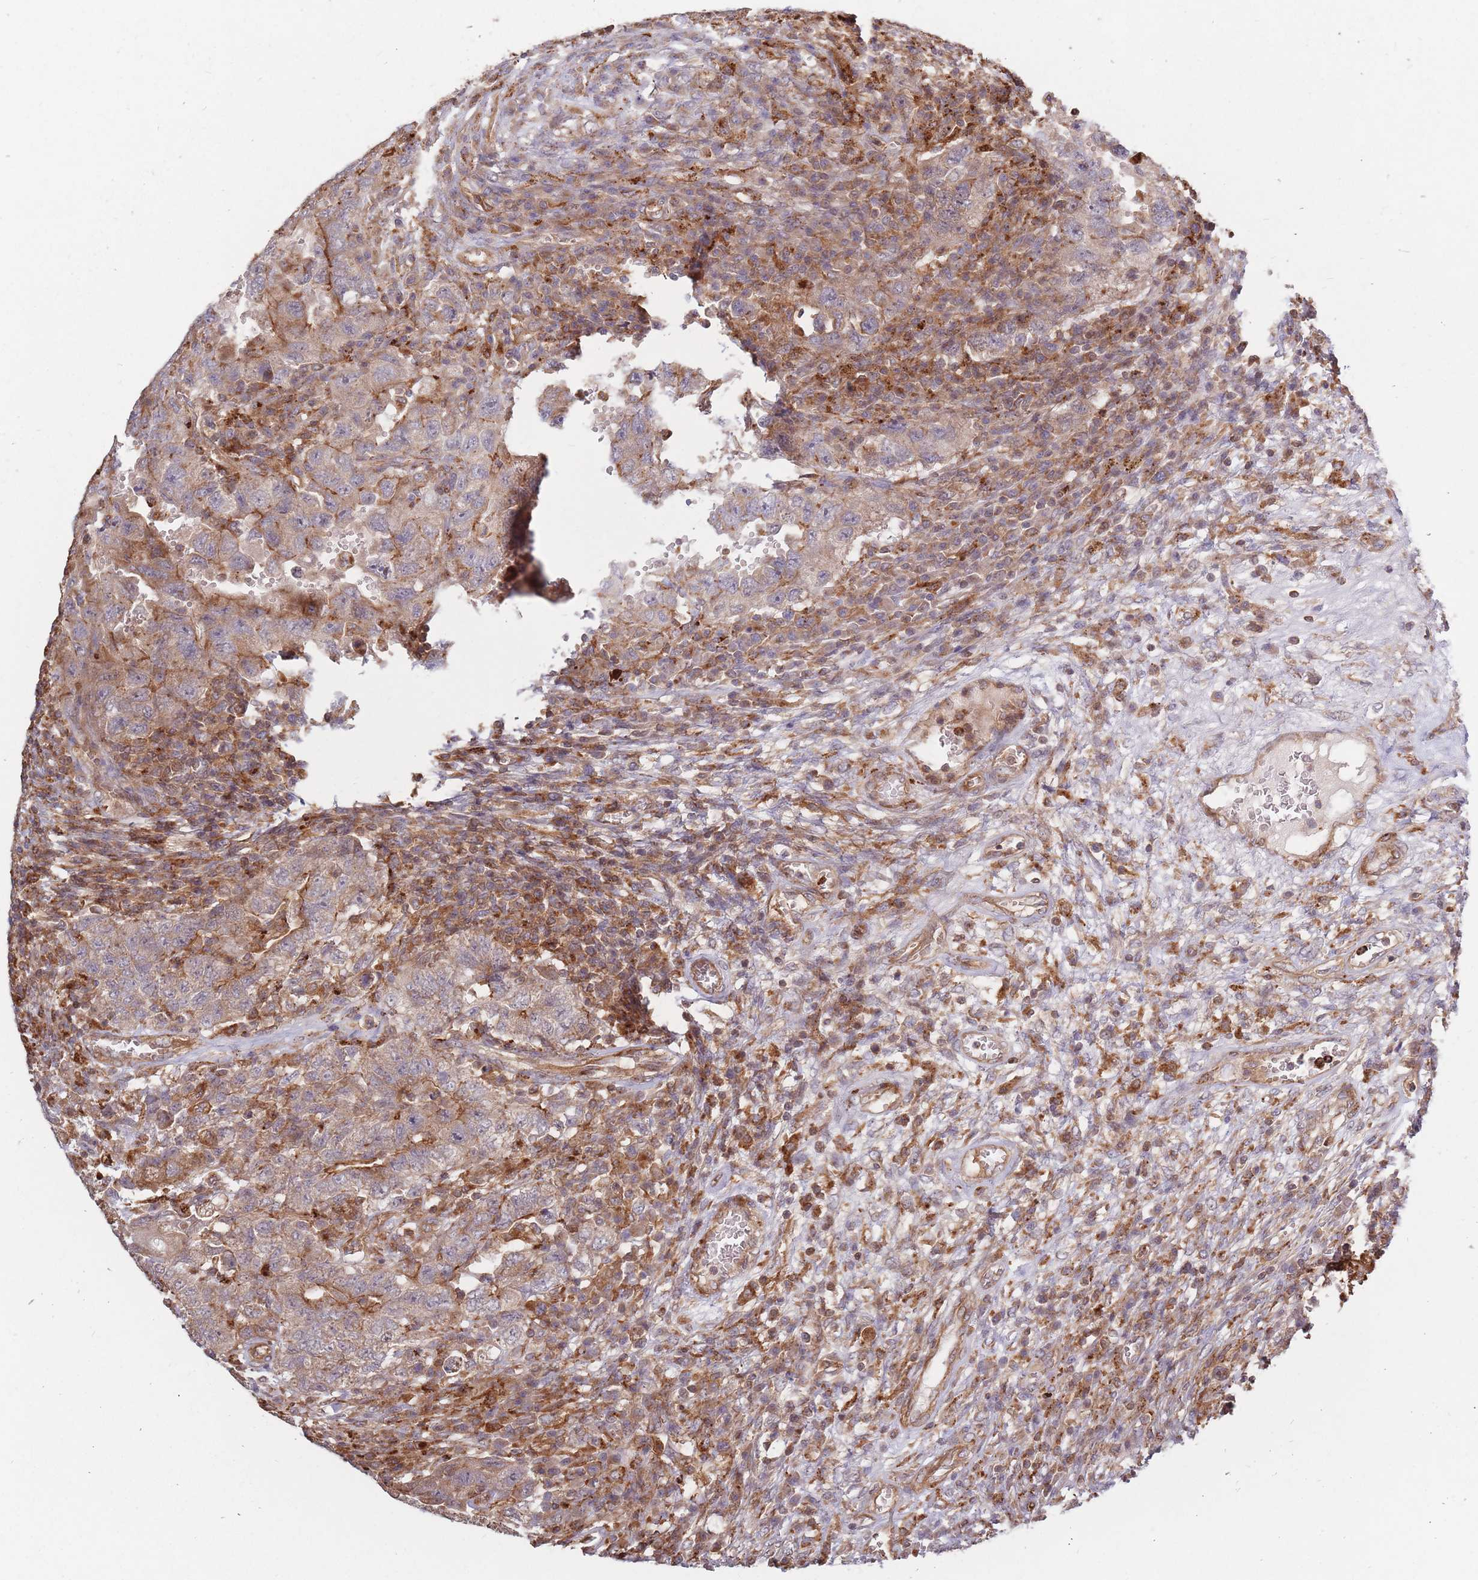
{"staining": {"intensity": "moderate", "quantity": "25%-75%", "location": "cytoplasmic/membranous"}, "tissue": "testis cancer", "cell_type": "Tumor cells", "image_type": "cancer", "snomed": [{"axis": "morphology", "description": "Carcinoma, Embryonal, NOS"}, {"axis": "topography", "description": "Testis"}], "caption": "Immunohistochemical staining of human testis cancer (embryonal carcinoma) shows medium levels of moderate cytoplasmic/membranous expression in about 25%-75% of tumor cells.", "gene": "RASSF2", "patient": {"sex": "male", "age": 26}}